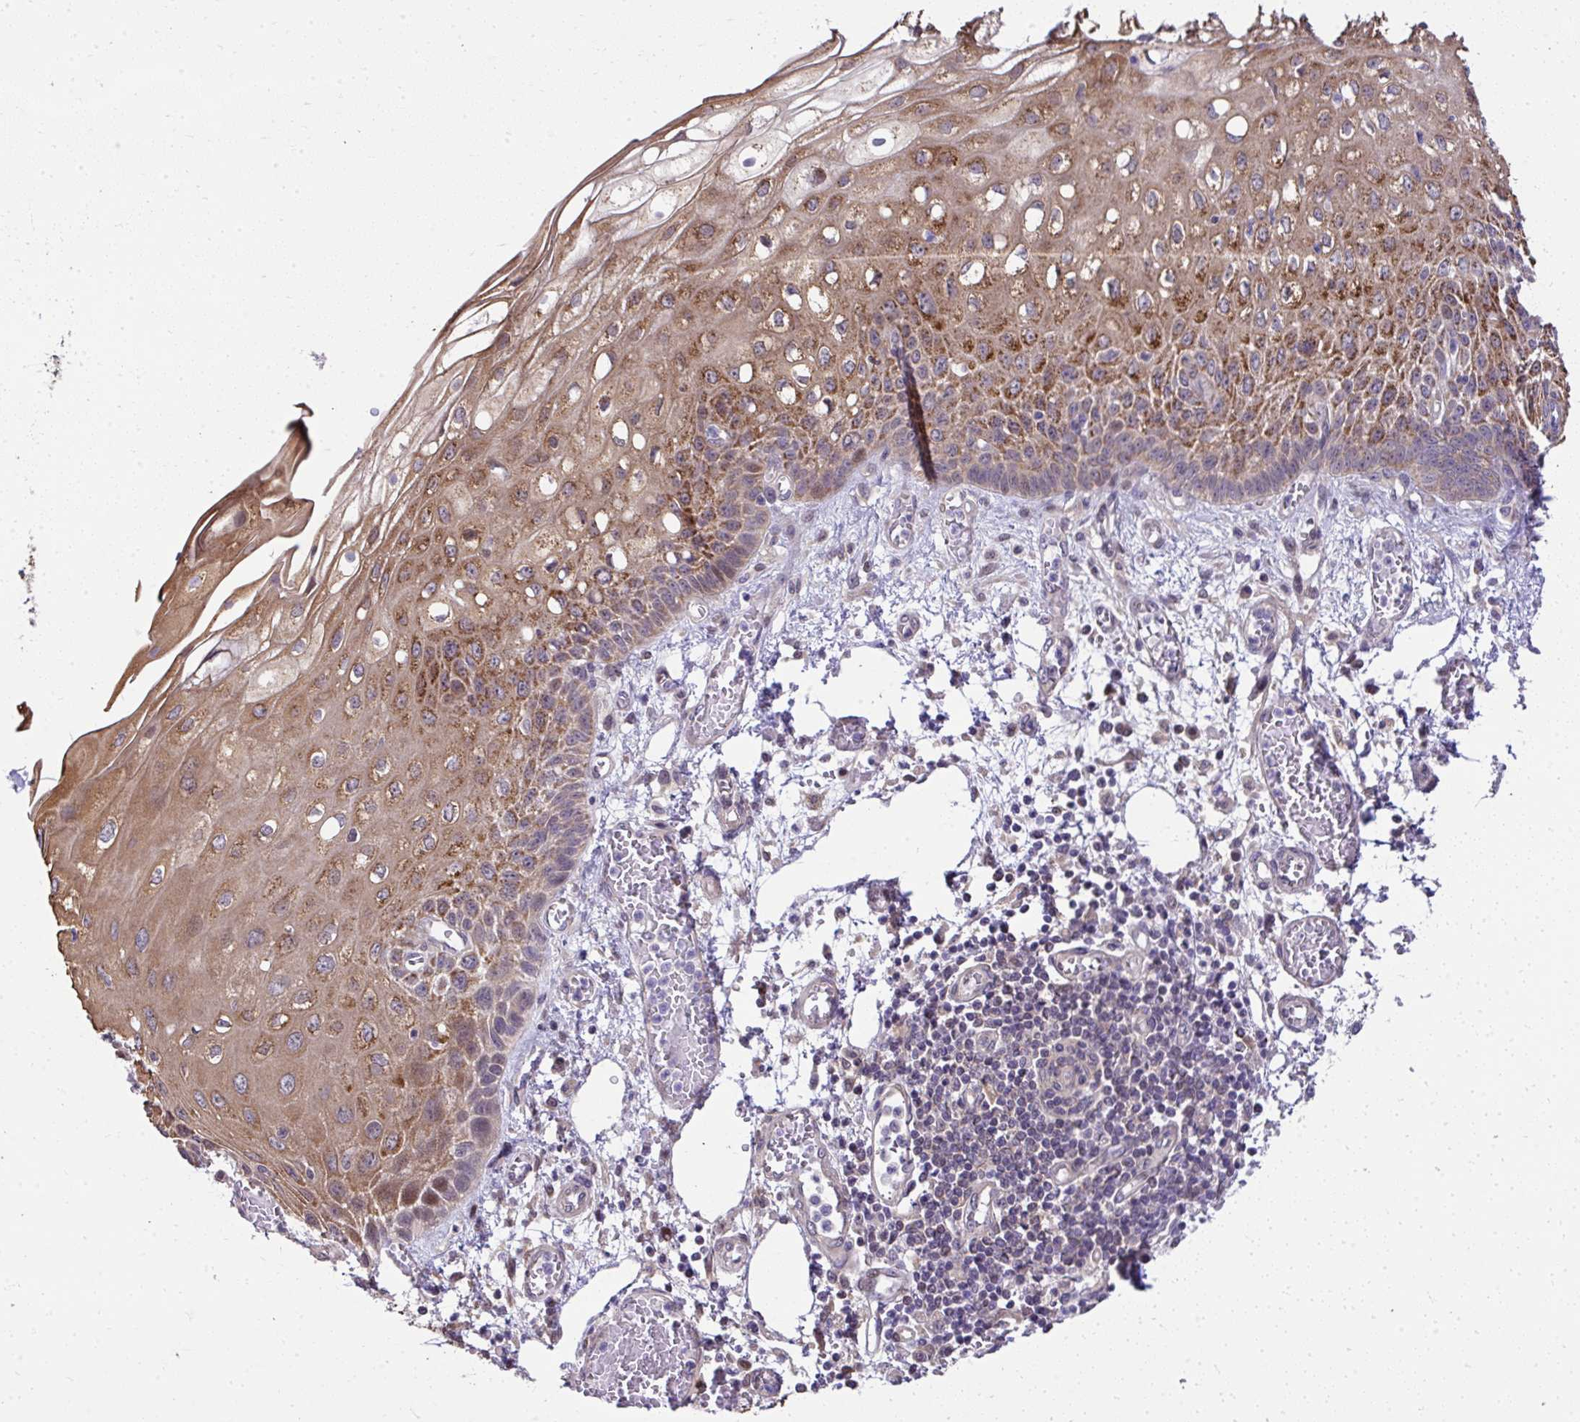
{"staining": {"intensity": "strong", "quantity": ">75%", "location": "cytoplasmic/membranous"}, "tissue": "esophagus", "cell_type": "Squamous epithelial cells", "image_type": "normal", "snomed": [{"axis": "morphology", "description": "Normal tissue, NOS"}, {"axis": "morphology", "description": "Adenocarcinoma, NOS"}, {"axis": "topography", "description": "Esophagus"}], "caption": "Immunohistochemistry (DAB) staining of benign esophagus displays strong cytoplasmic/membranous protein expression in approximately >75% of squamous epithelial cells.", "gene": "RDH14", "patient": {"sex": "male", "age": 81}}